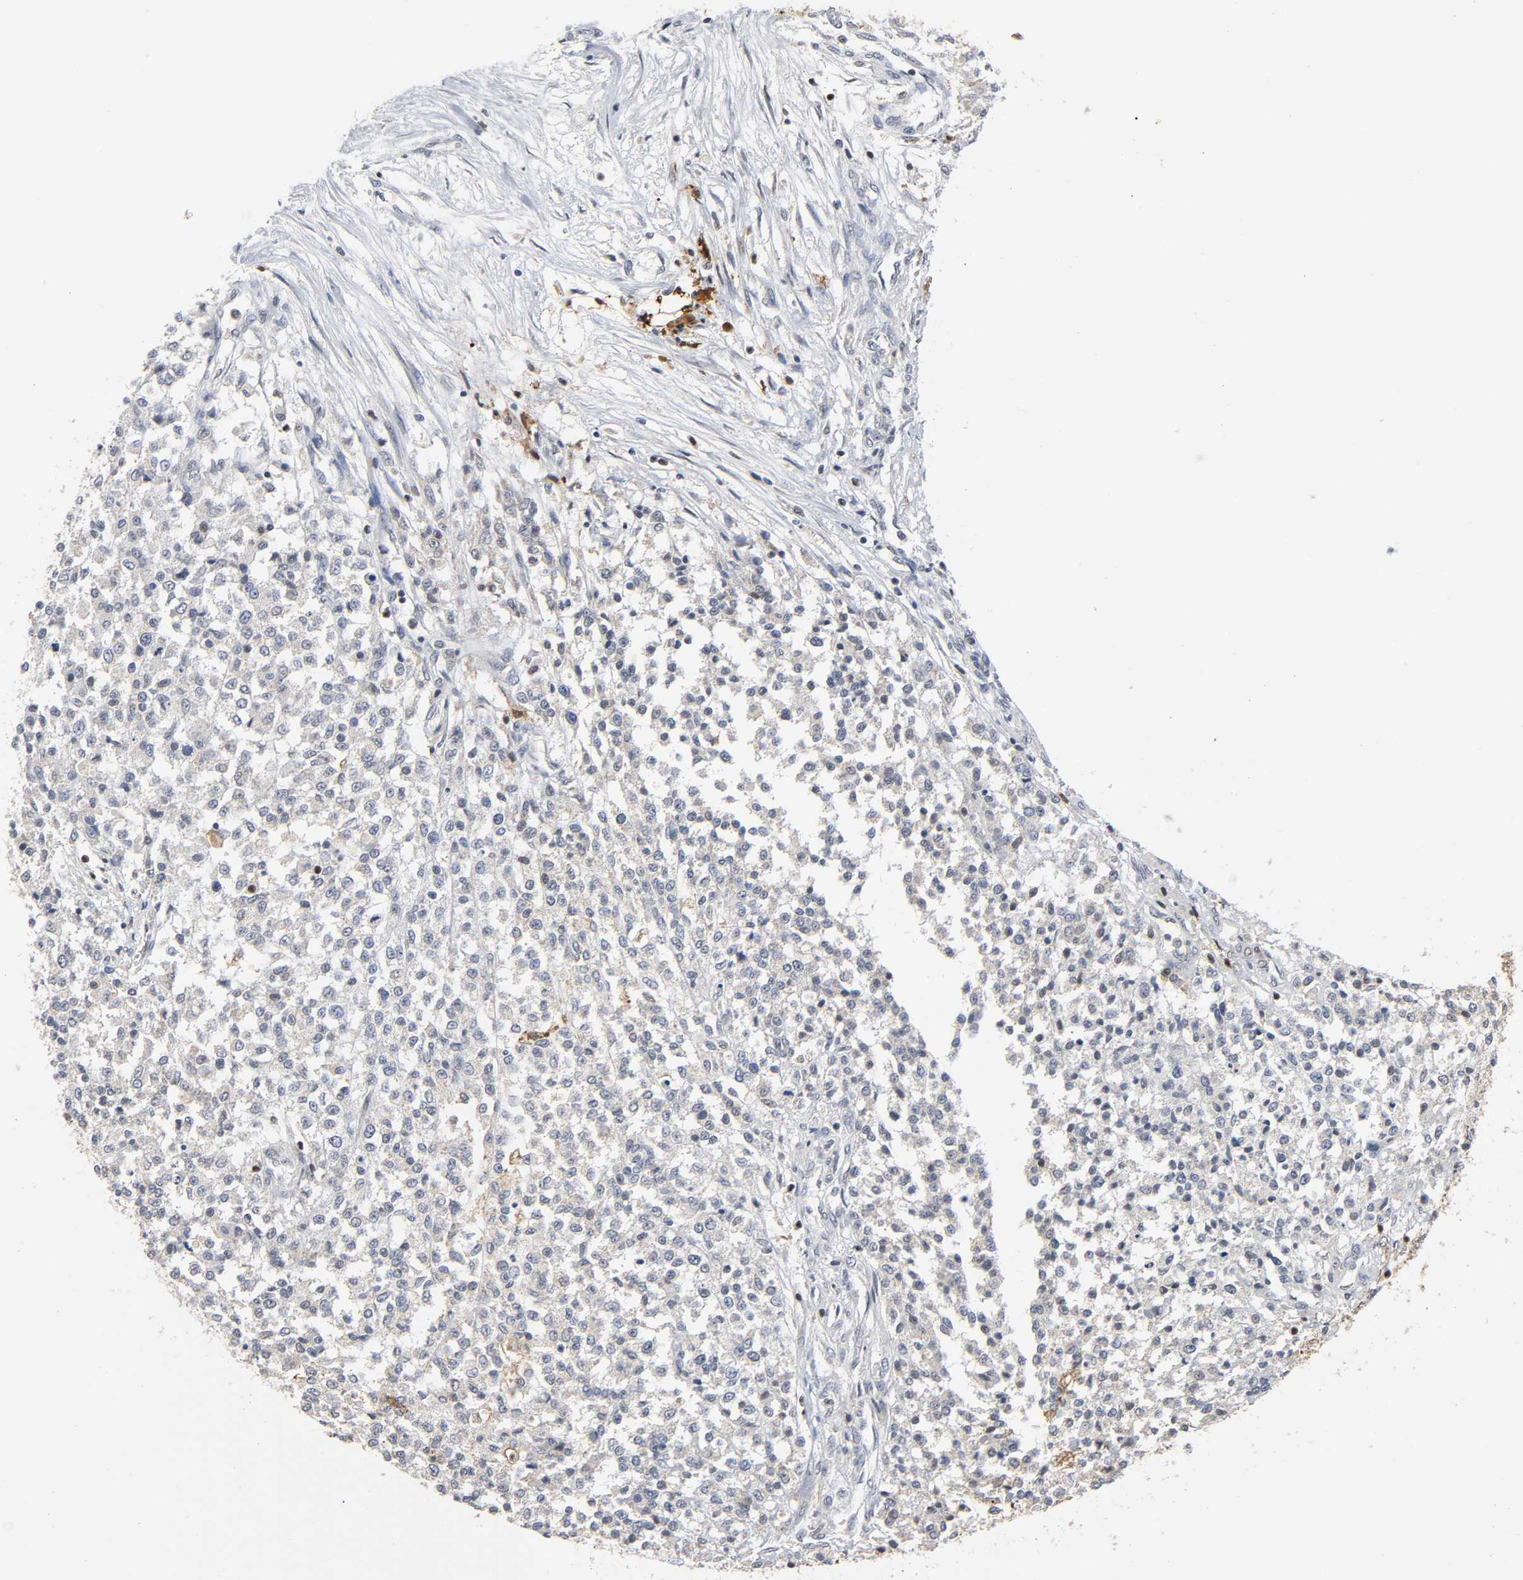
{"staining": {"intensity": "negative", "quantity": "none", "location": "none"}, "tissue": "testis cancer", "cell_type": "Tumor cells", "image_type": "cancer", "snomed": [{"axis": "morphology", "description": "Seminoma, NOS"}, {"axis": "topography", "description": "Testis"}], "caption": "A micrograph of testis cancer (seminoma) stained for a protein displays no brown staining in tumor cells.", "gene": "KAT2B", "patient": {"sex": "male", "age": 59}}